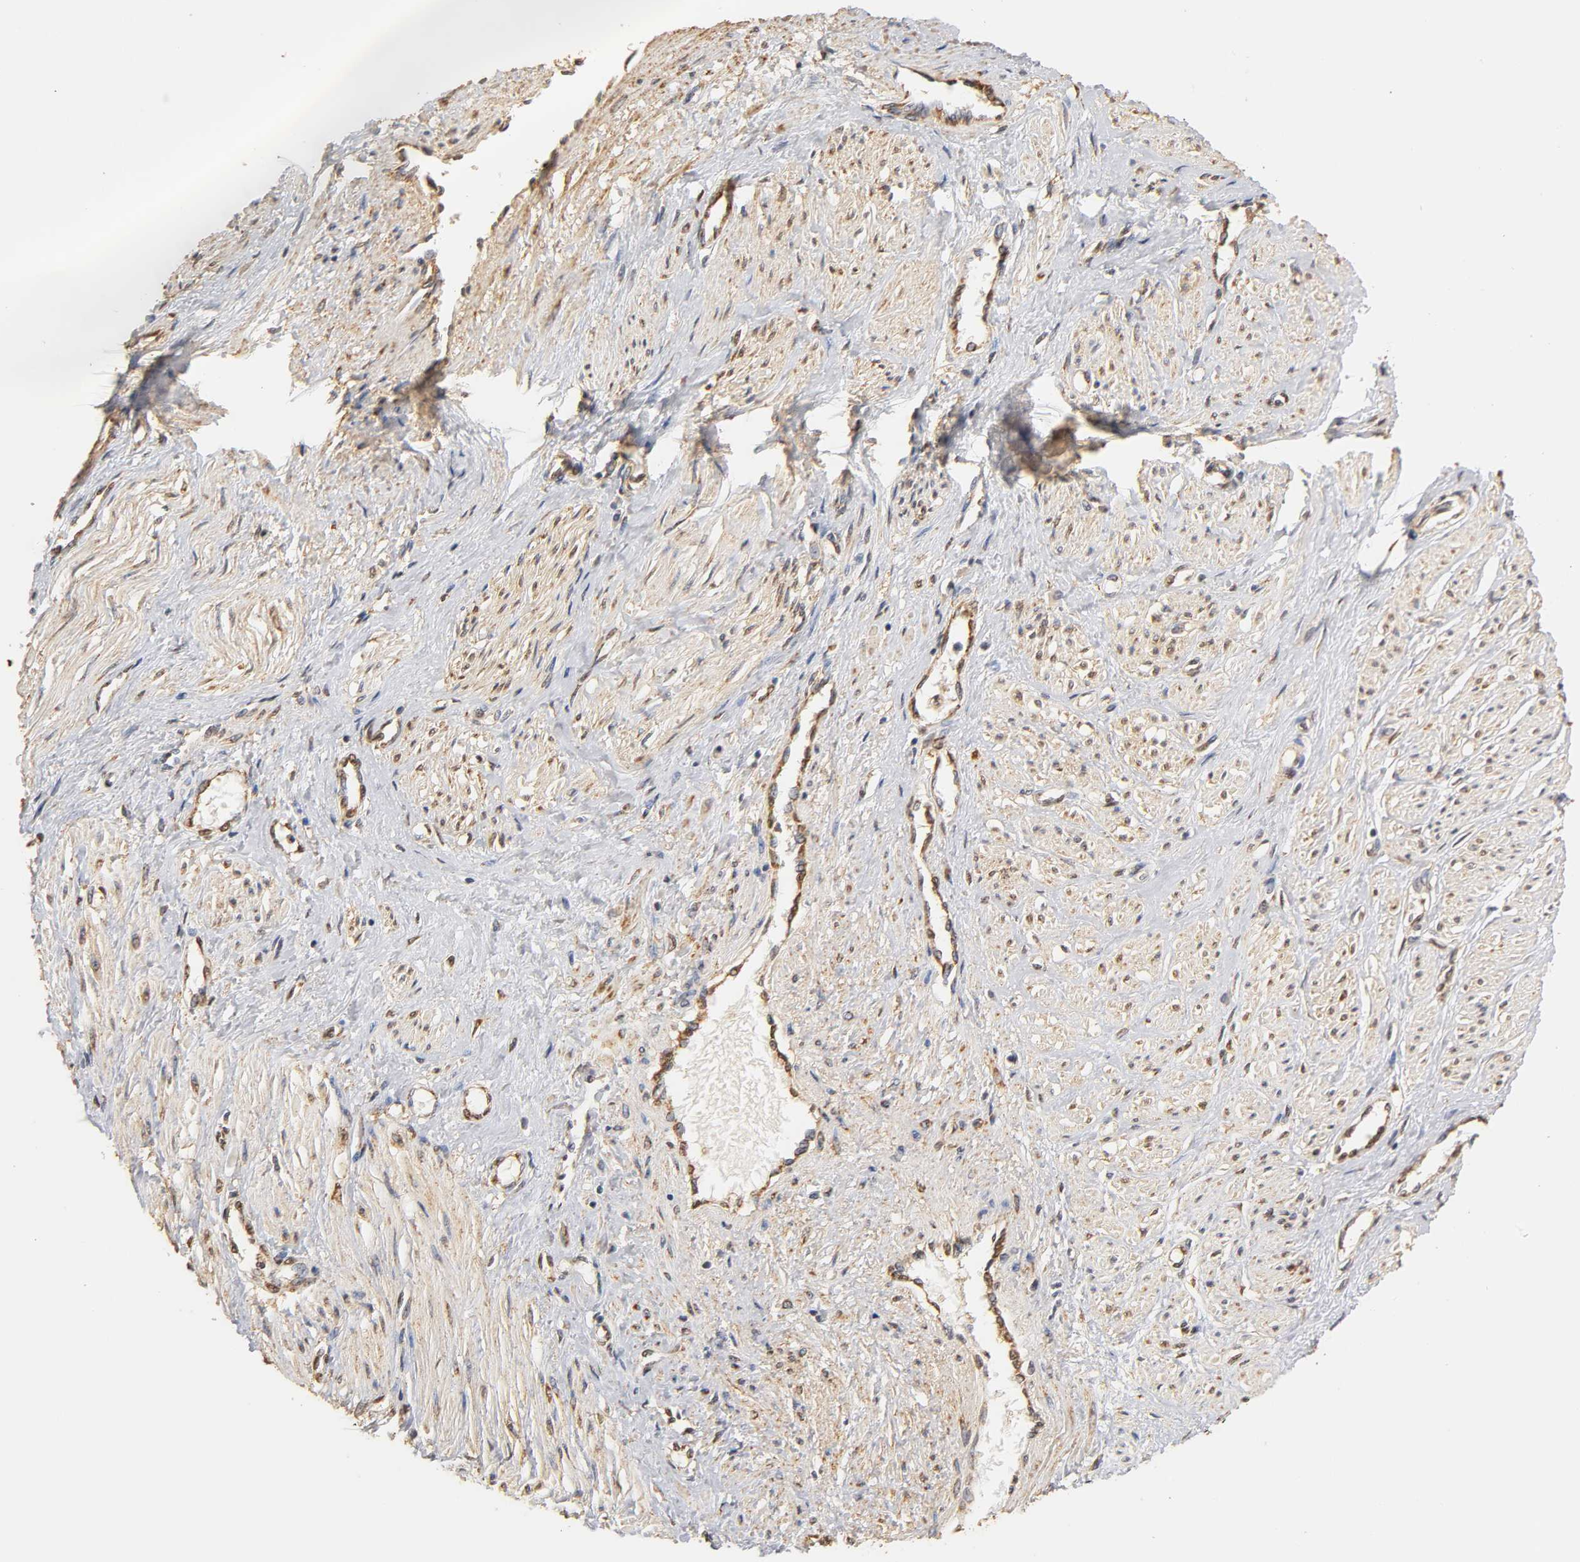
{"staining": {"intensity": "moderate", "quantity": "25%-75%", "location": "cytoplasmic/membranous"}, "tissue": "smooth muscle", "cell_type": "Smooth muscle cells", "image_type": "normal", "snomed": [{"axis": "morphology", "description": "Normal tissue, NOS"}, {"axis": "topography", "description": "Smooth muscle"}, {"axis": "topography", "description": "Uterus"}], "caption": "Normal smooth muscle was stained to show a protein in brown. There is medium levels of moderate cytoplasmic/membranous positivity in about 25%-75% of smooth muscle cells. (brown staining indicates protein expression, while blue staining denotes nuclei).", "gene": "PKN1", "patient": {"sex": "female", "age": 39}}